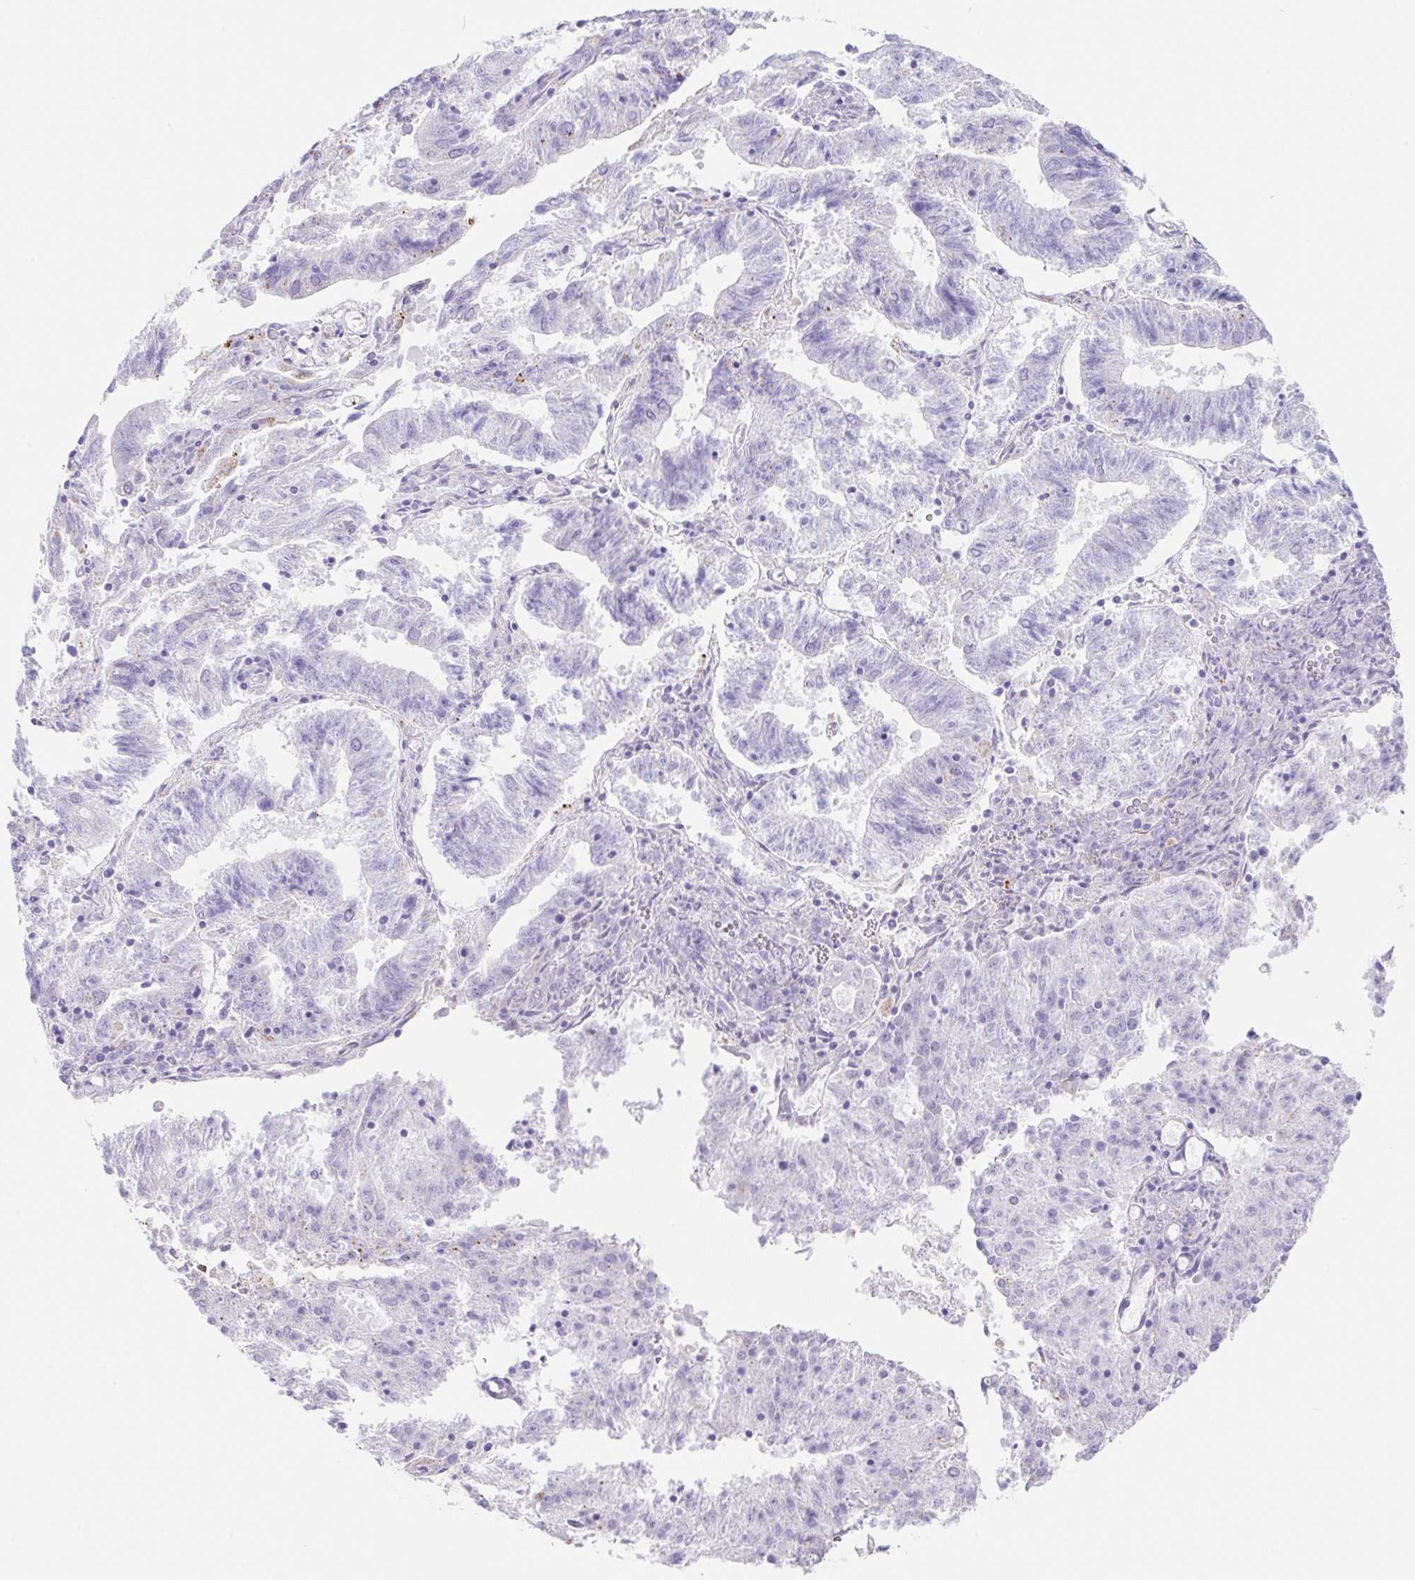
{"staining": {"intensity": "moderate", "quantity": "<25%", "location": "cytoplasmic/membranous"}, "tissue": "endometrial cancer", "cell_type": "Tumor cells", "image_type": "cancer", "snomed": [{"axis": "morphology", "description": "Adenocarcinoma, NOS"}, {"axis": "topography", "description": "Endometrium"}], "caption": "The micrograph displays immunohistochemical staining of endometrial cancer (adenocarcinoma). There is moderate cytoplasmic/membranous expression is appreciated in approximately <25% of tumor cells.", "gene": "DKK4", "patient": {"sex": "female", "age": 82}}